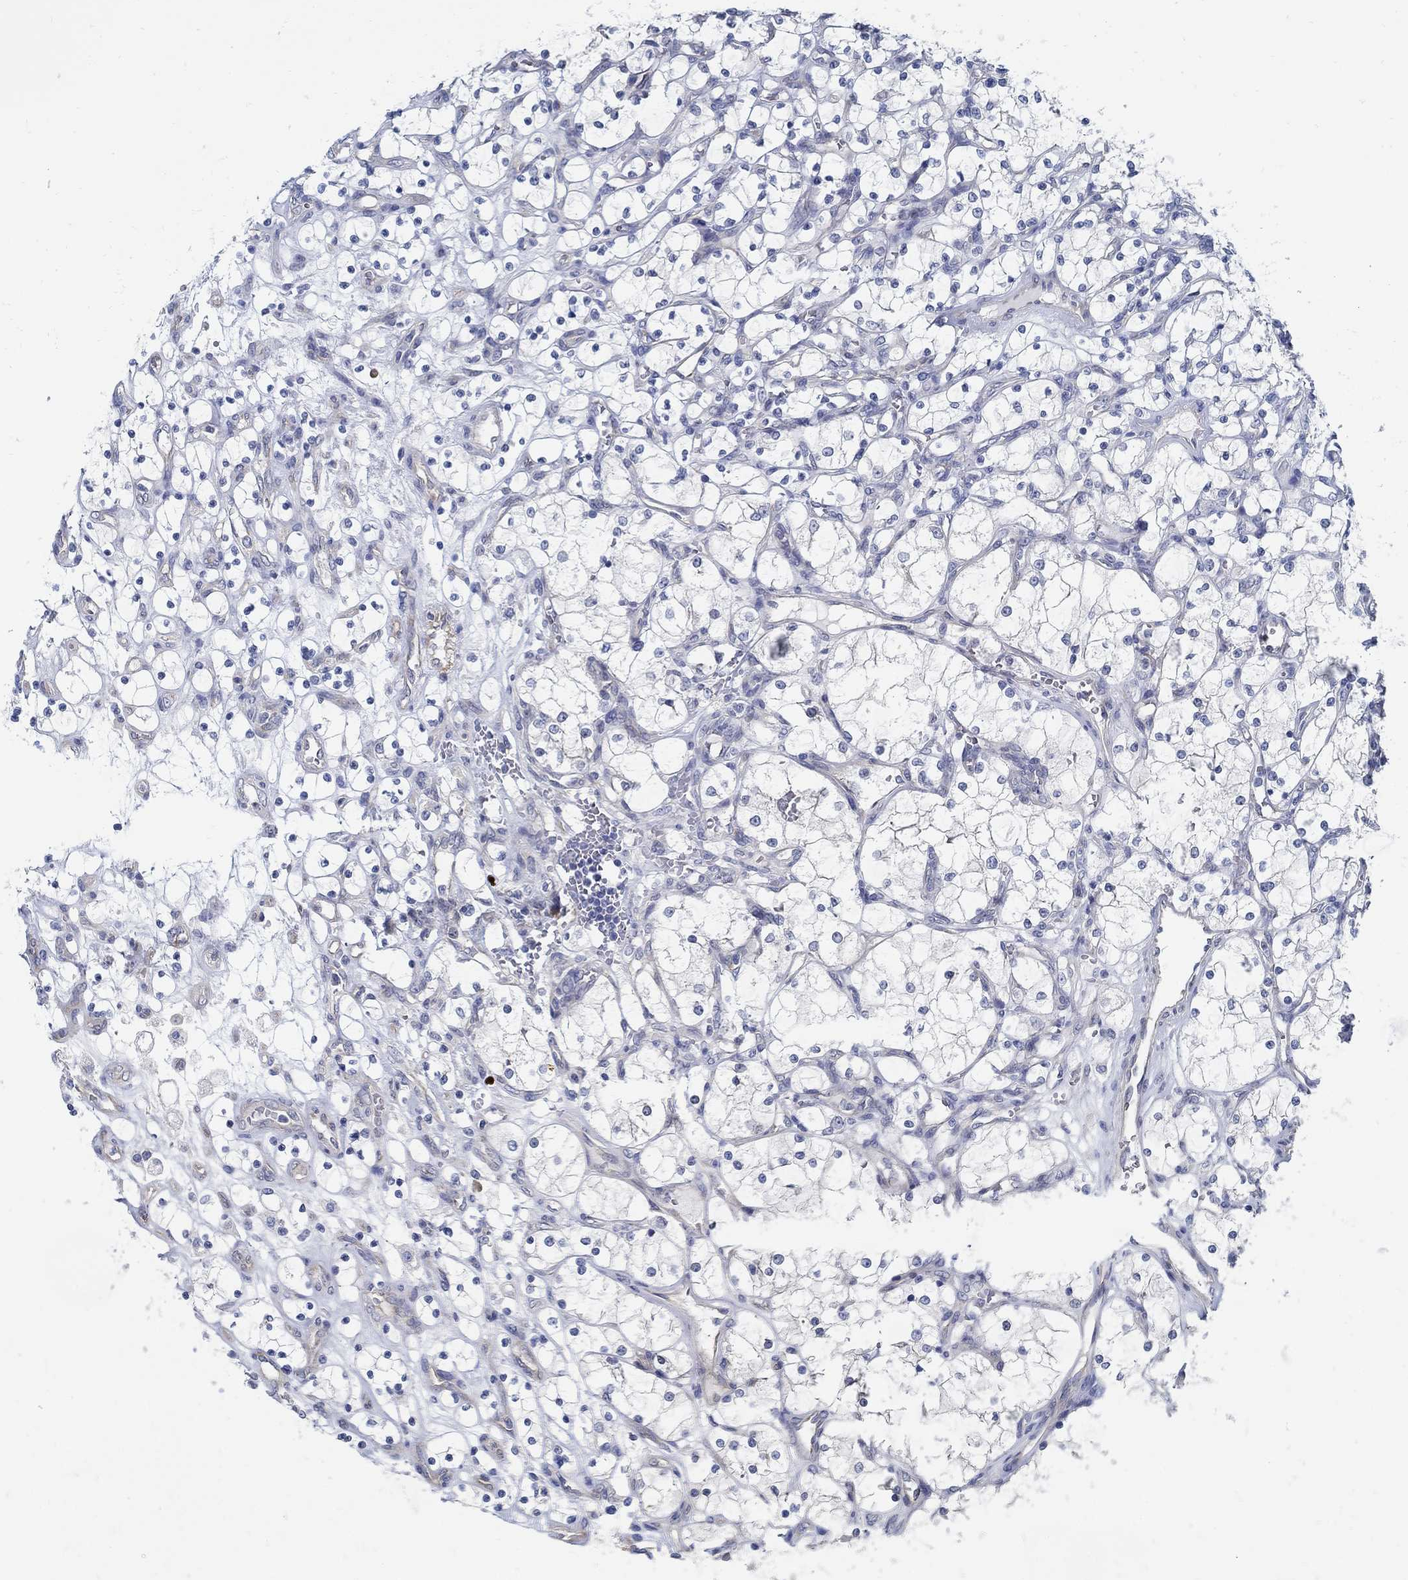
{"staining": {"intensity": "negative", "quantity": "none", "location": "none"}, "tissue": "renal cancer", "cell_type": "Tumor cells", "image_type": "cancer", "snomed": [{"axis": "morphology", "description": "Adenocarcinoma, NOS"}, {"axis": "topography", "description": "Kidney"}], "caption": "The histopathology image shows no significant staining in tumor cells of renal cancer.", "gene": "C15orf39", "patient": {"sex": "female", "age": 69}}